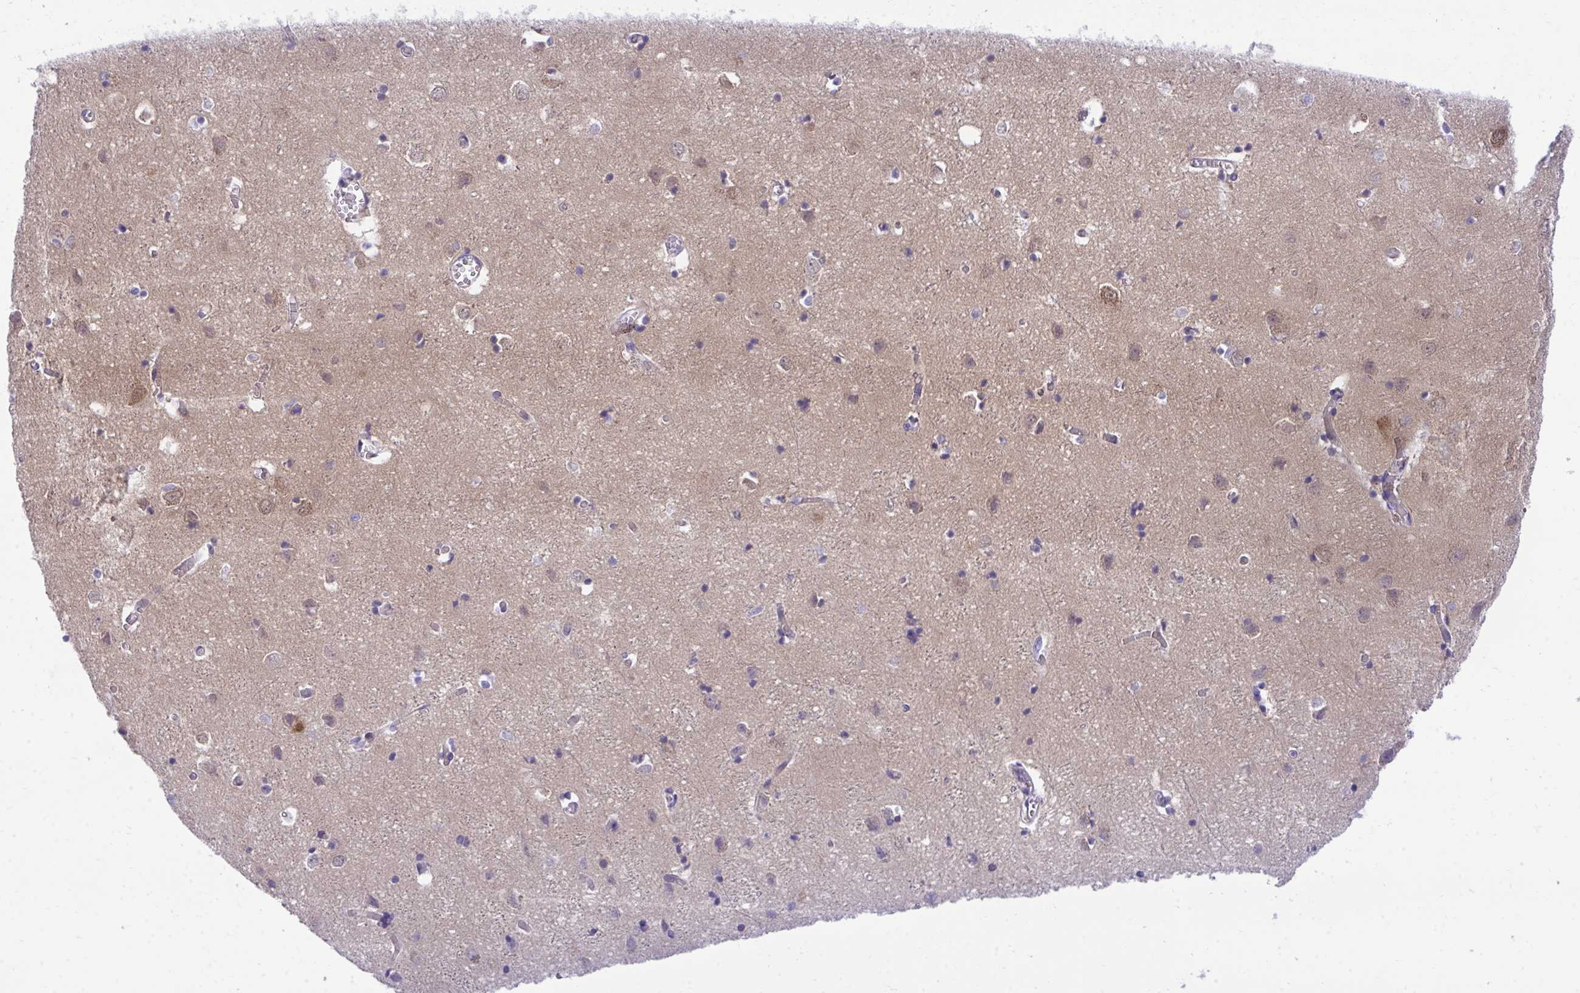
{"staining": {"intensity": "negative", "quantity": "none", "location": "none"}, "tissue": "cerebral cortex", "cell_type": "Endothelial cells", "image_type": "normal", "snomed": [{"axis": "morphology", "description": "Normal tissue, NOS"}, {"axis": "topography", "description": "Cerebral cortex"}], "caption": "This is a photomicrograph of immunohistochemistry (IHC) staining of normal cerebral cortex, which shows no expression in endothelial cells.", "gene": "PGM2L1", "patient": {"sex": "male", "age": 70}}